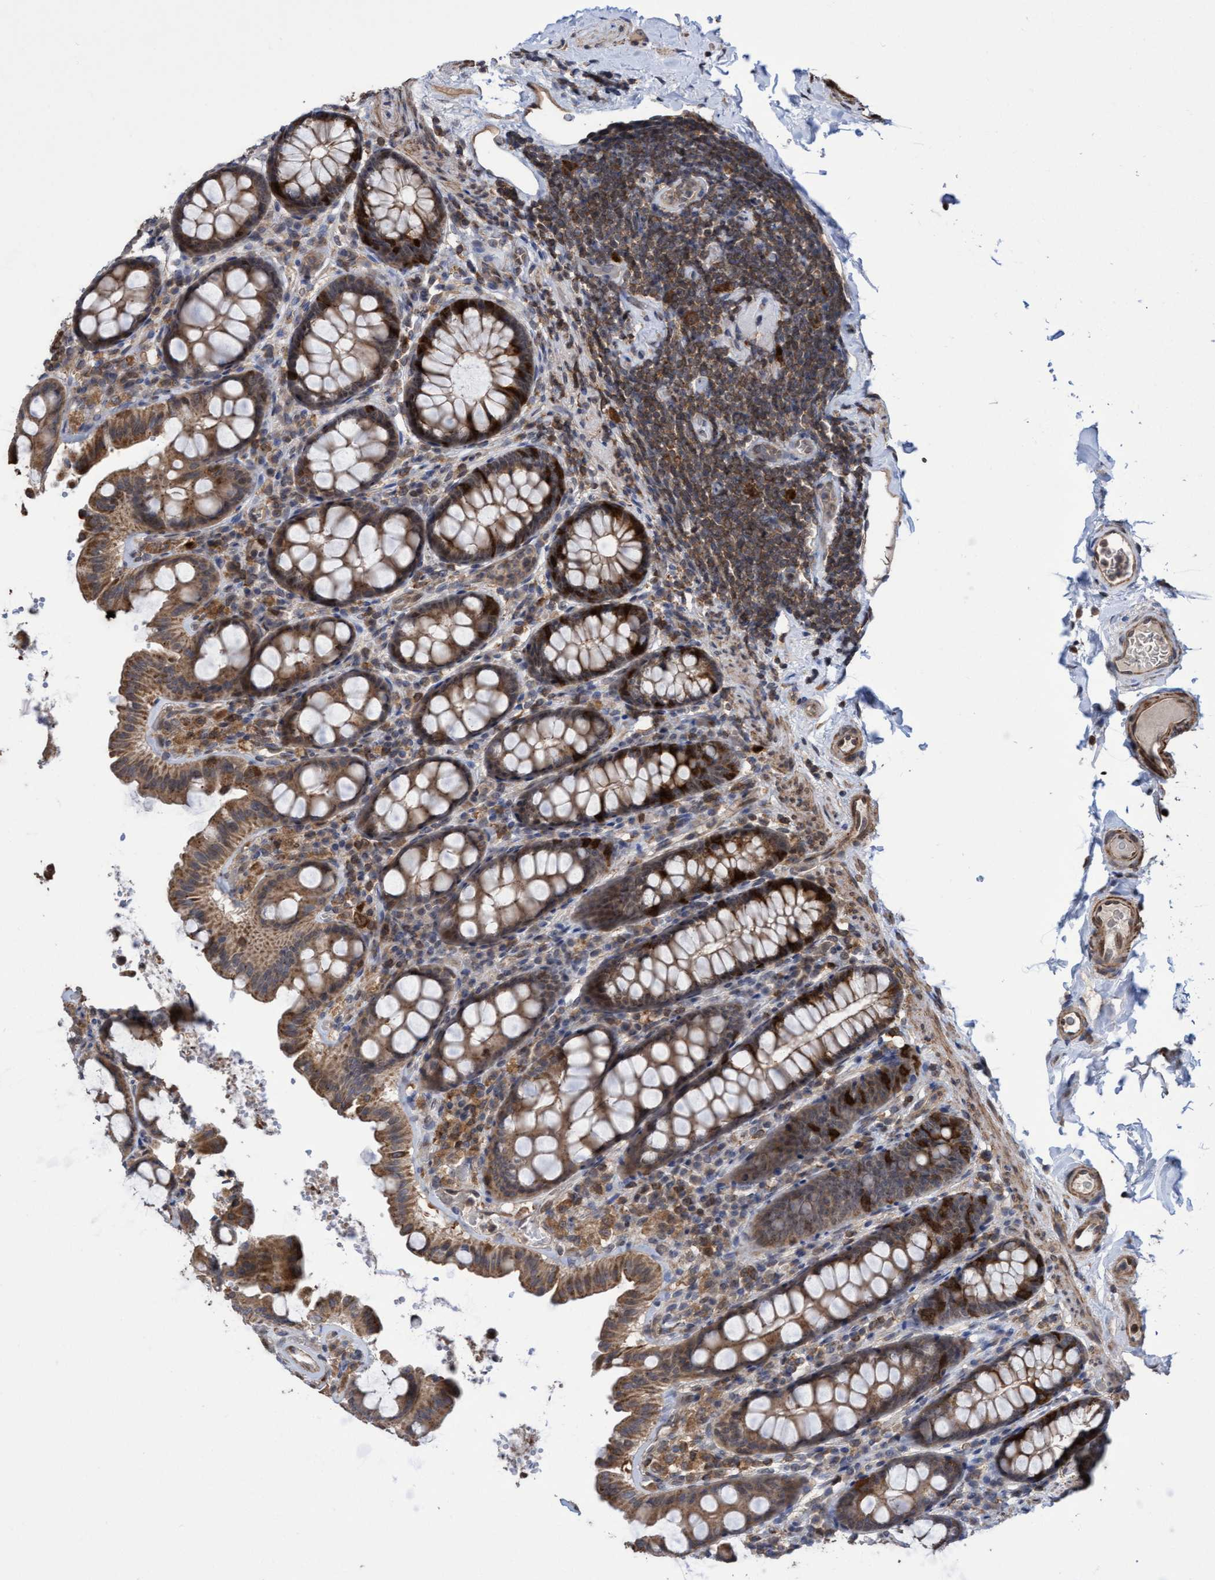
{"staining": {"intensity": "moderate", "quantity": ">75%", "location": "cytoplasmic/membranous,nuclear"}, "tissue": "colon", "cell_type": "Endothelial cells", "image_type": "normal", "snomed": [{"axis": "morphology", "description": "Normal tissue, NOS"}, {"axis": "topography", "description": "Colon"}, {"axis": "topography", "description": "Peripheral nerve tissue"}], "caption": "Immunohistochemistry photomicrograph of unremarkable colon stained for a protein (brown), which shows medium levels of moderate cytoplasmic/membranous,nuclear expression in about >75% of endothelial cells.", "gene": "SLBP", "patient": {"sex": "female", "age": 61}}